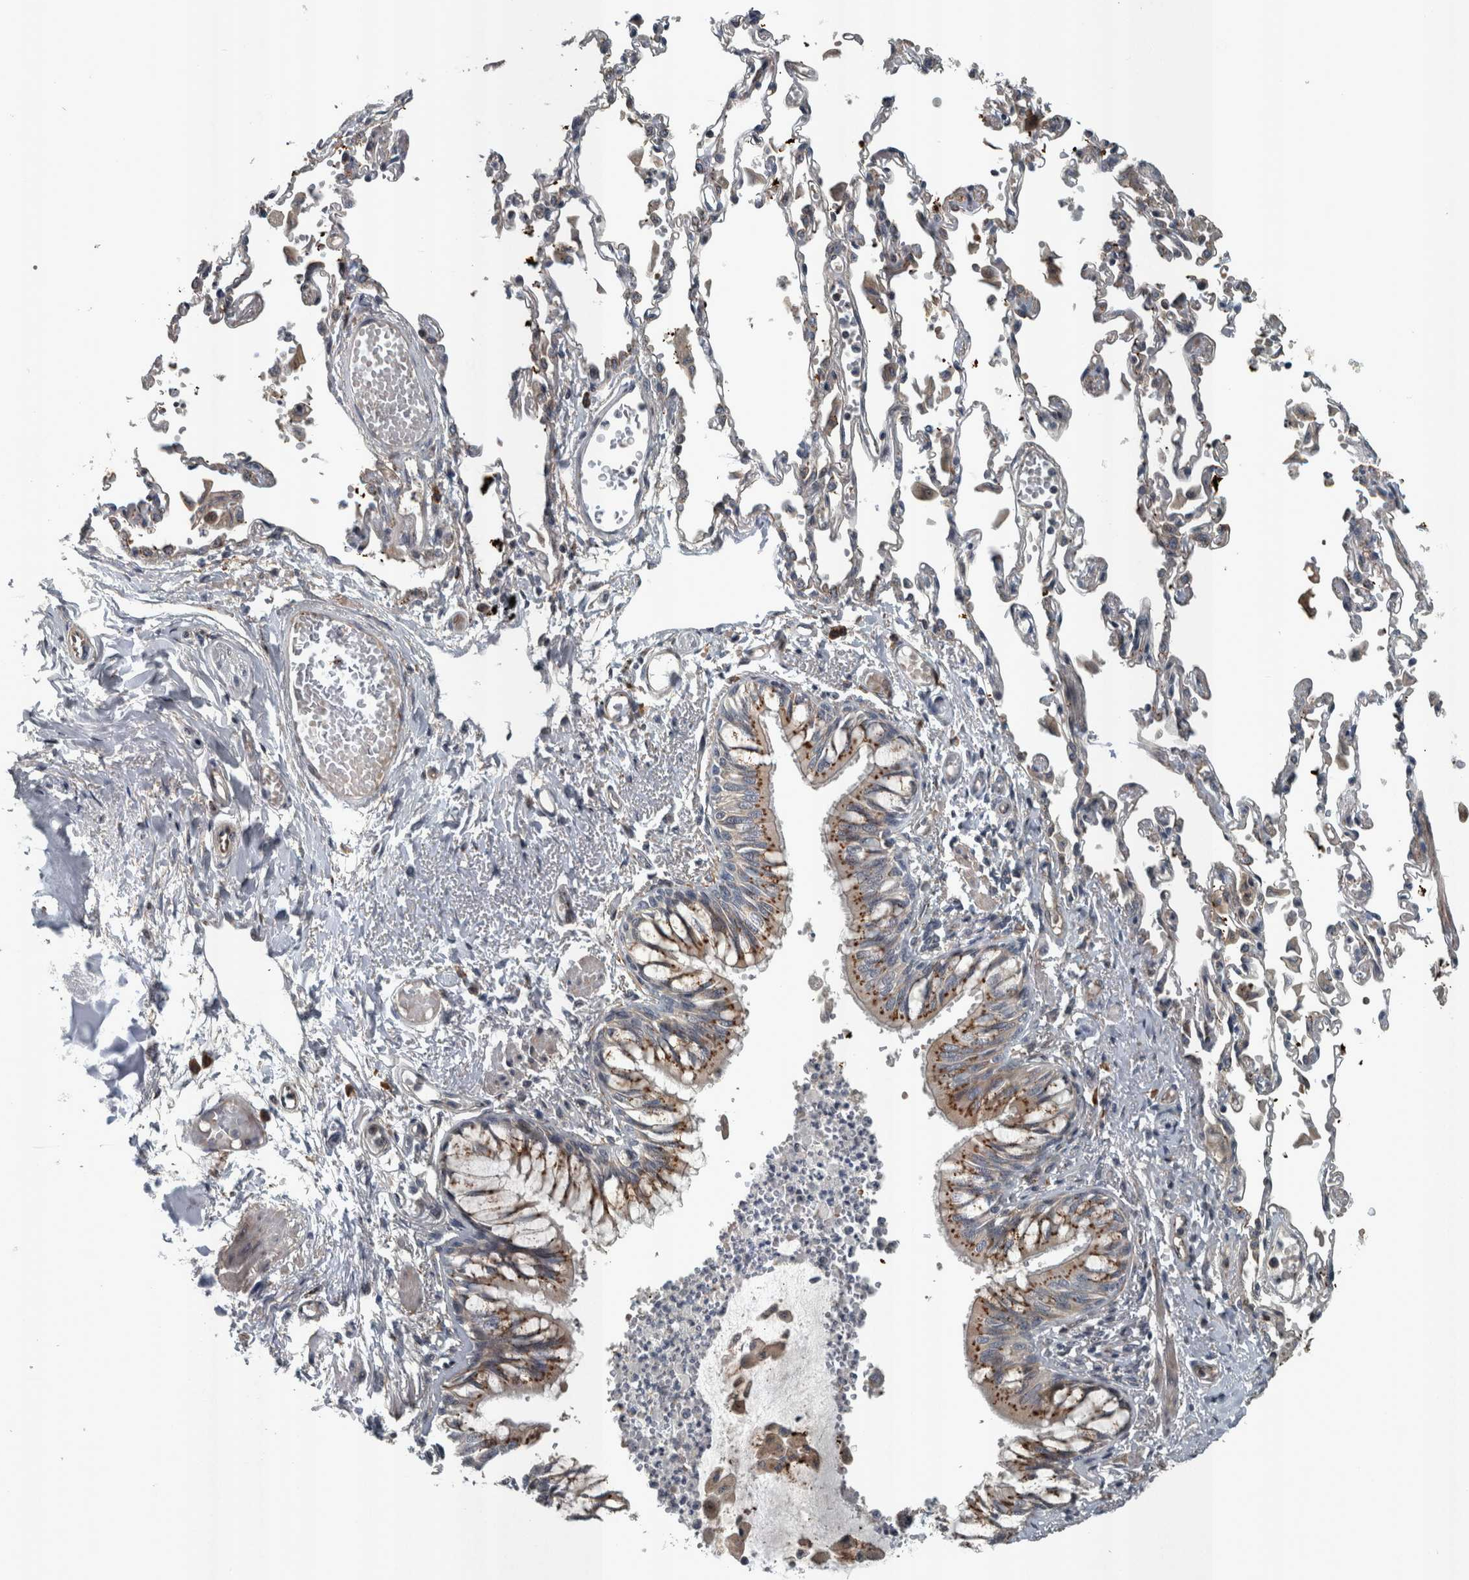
{"staining": {"intensity": "strong", "quantity": "25%-75%", "location": "cytoplasmic/membranous"}, "tissue": "bronchus", "cell_type": "Respiratory epithelial cells", "image_type": "normal", "snomed": [{"axis": "morphology", "description": "Normal tissue, NOS"}, {"axis": "topography", "description": "Cartilage tissue"}, {"axis": "topography", "description": "Bronchus"}, {"axis": "topography", "description": "Lung"}], "caption": "Immunohistochemistry (IHC) photomicrograph of unremarkable human bronchus stained for a protein (brown), which exhibits high levels of strong cytoplasmic/membranous expression in about 25%-75% of respiratory epithelial cells.", "gene": "ZNF345", "patient": {"sex": "female", "age": 49}}